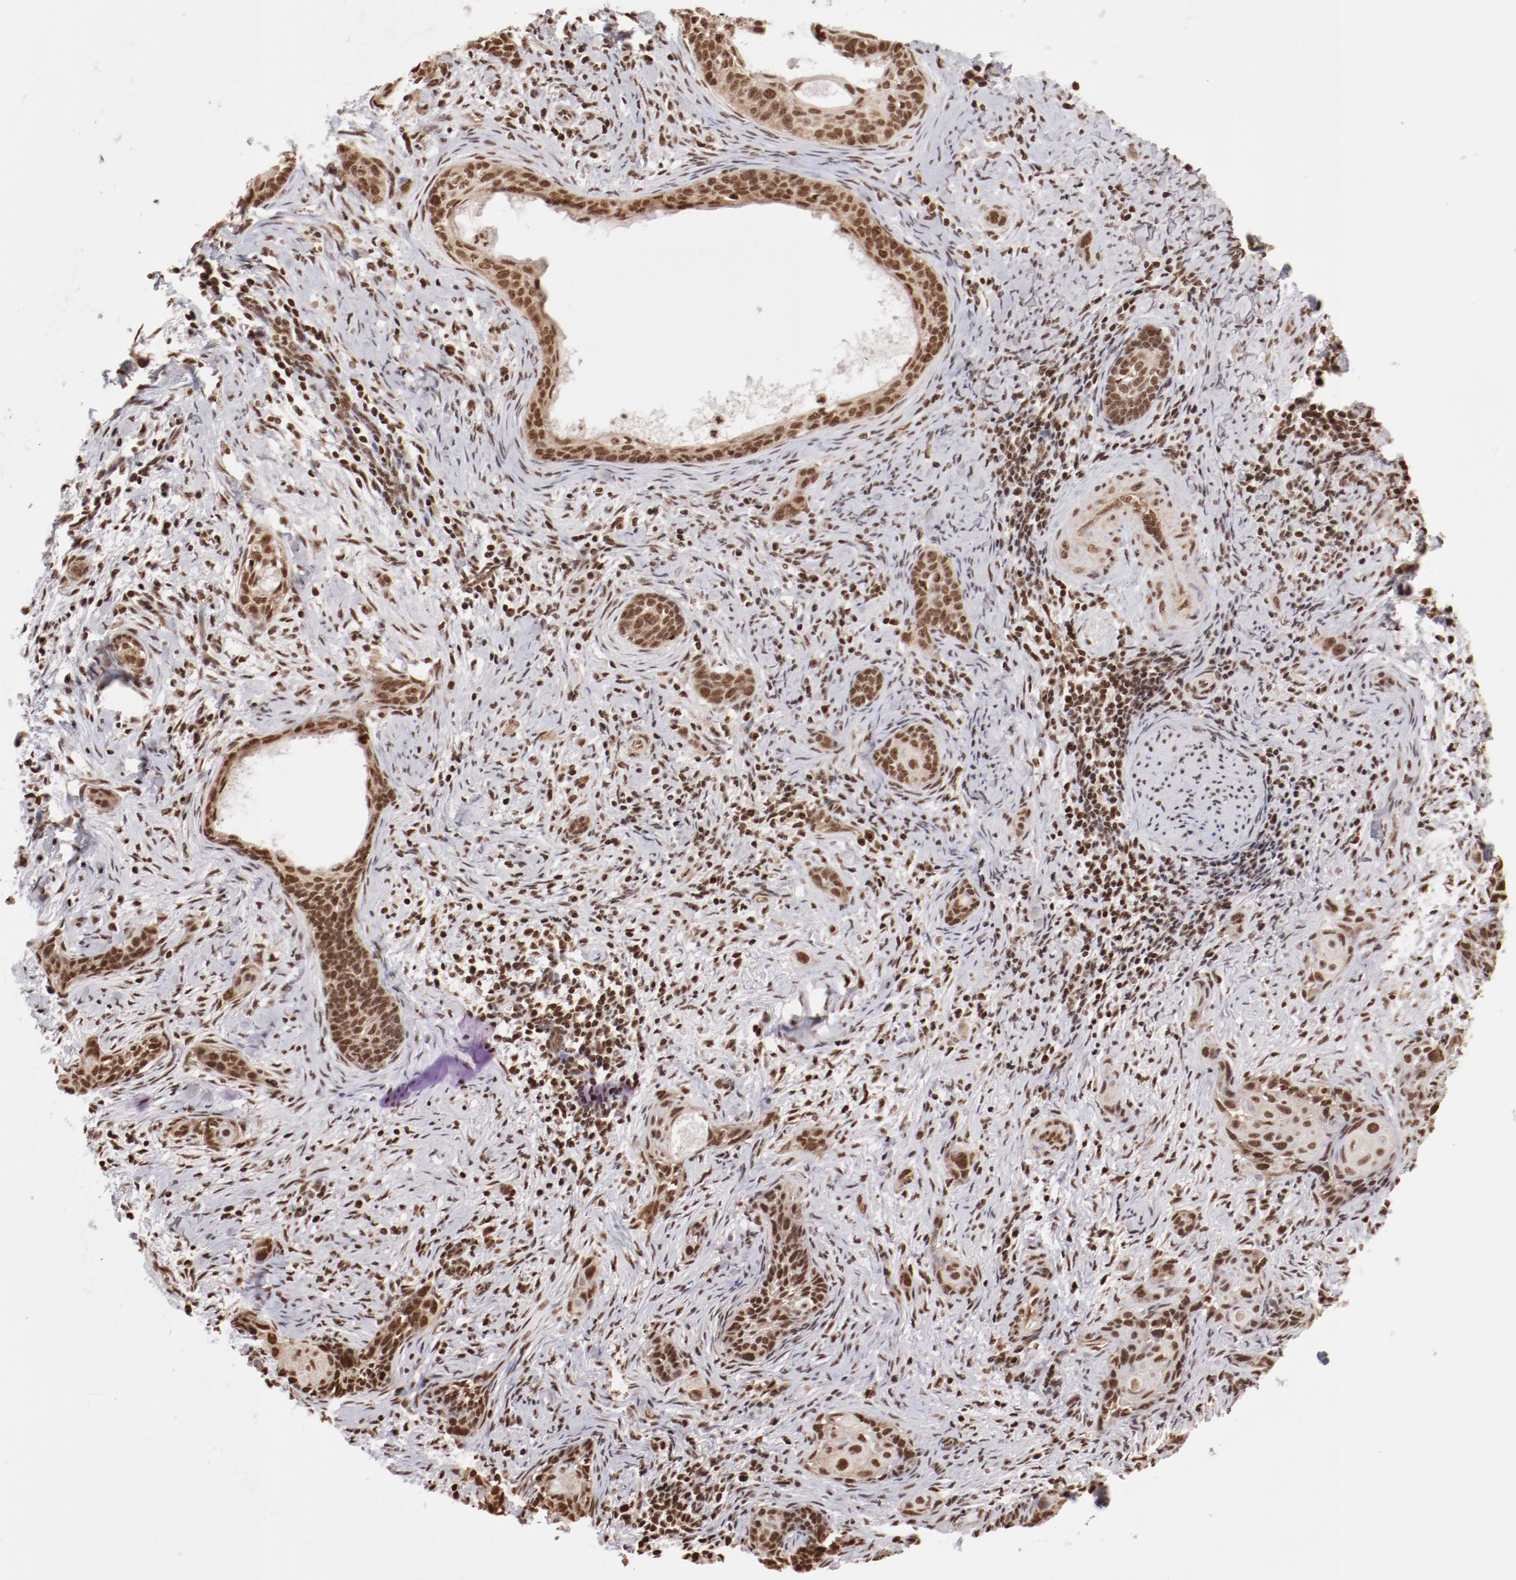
{"staining": {"intensity": "moderate", "quantity": ">75%", "location": "nuclear"}, "tissue": "cervical cancer", "cell_type": "Tumor cells", "image_type": "cancer", "snomed": [{"axis": "morphology", "description": "Squamous cell carcinoma, NOS"}, {"axis": "topography", "description": "Cervix"}], "caption": "Tumor cells reveal medium levels of moderate nuclear staining in approximately >75% of cells in human cervical cancer (squamous cell carcinoma). The staining was performed using DAB (3,3'-diaminobenzidine) to visualize the protein expression in brown, while the nuclei were stained in blue with hematoxylin (Magnification: 20x).", "gene": "ABL2", "patient": {"sex": "female", "age": 33}}